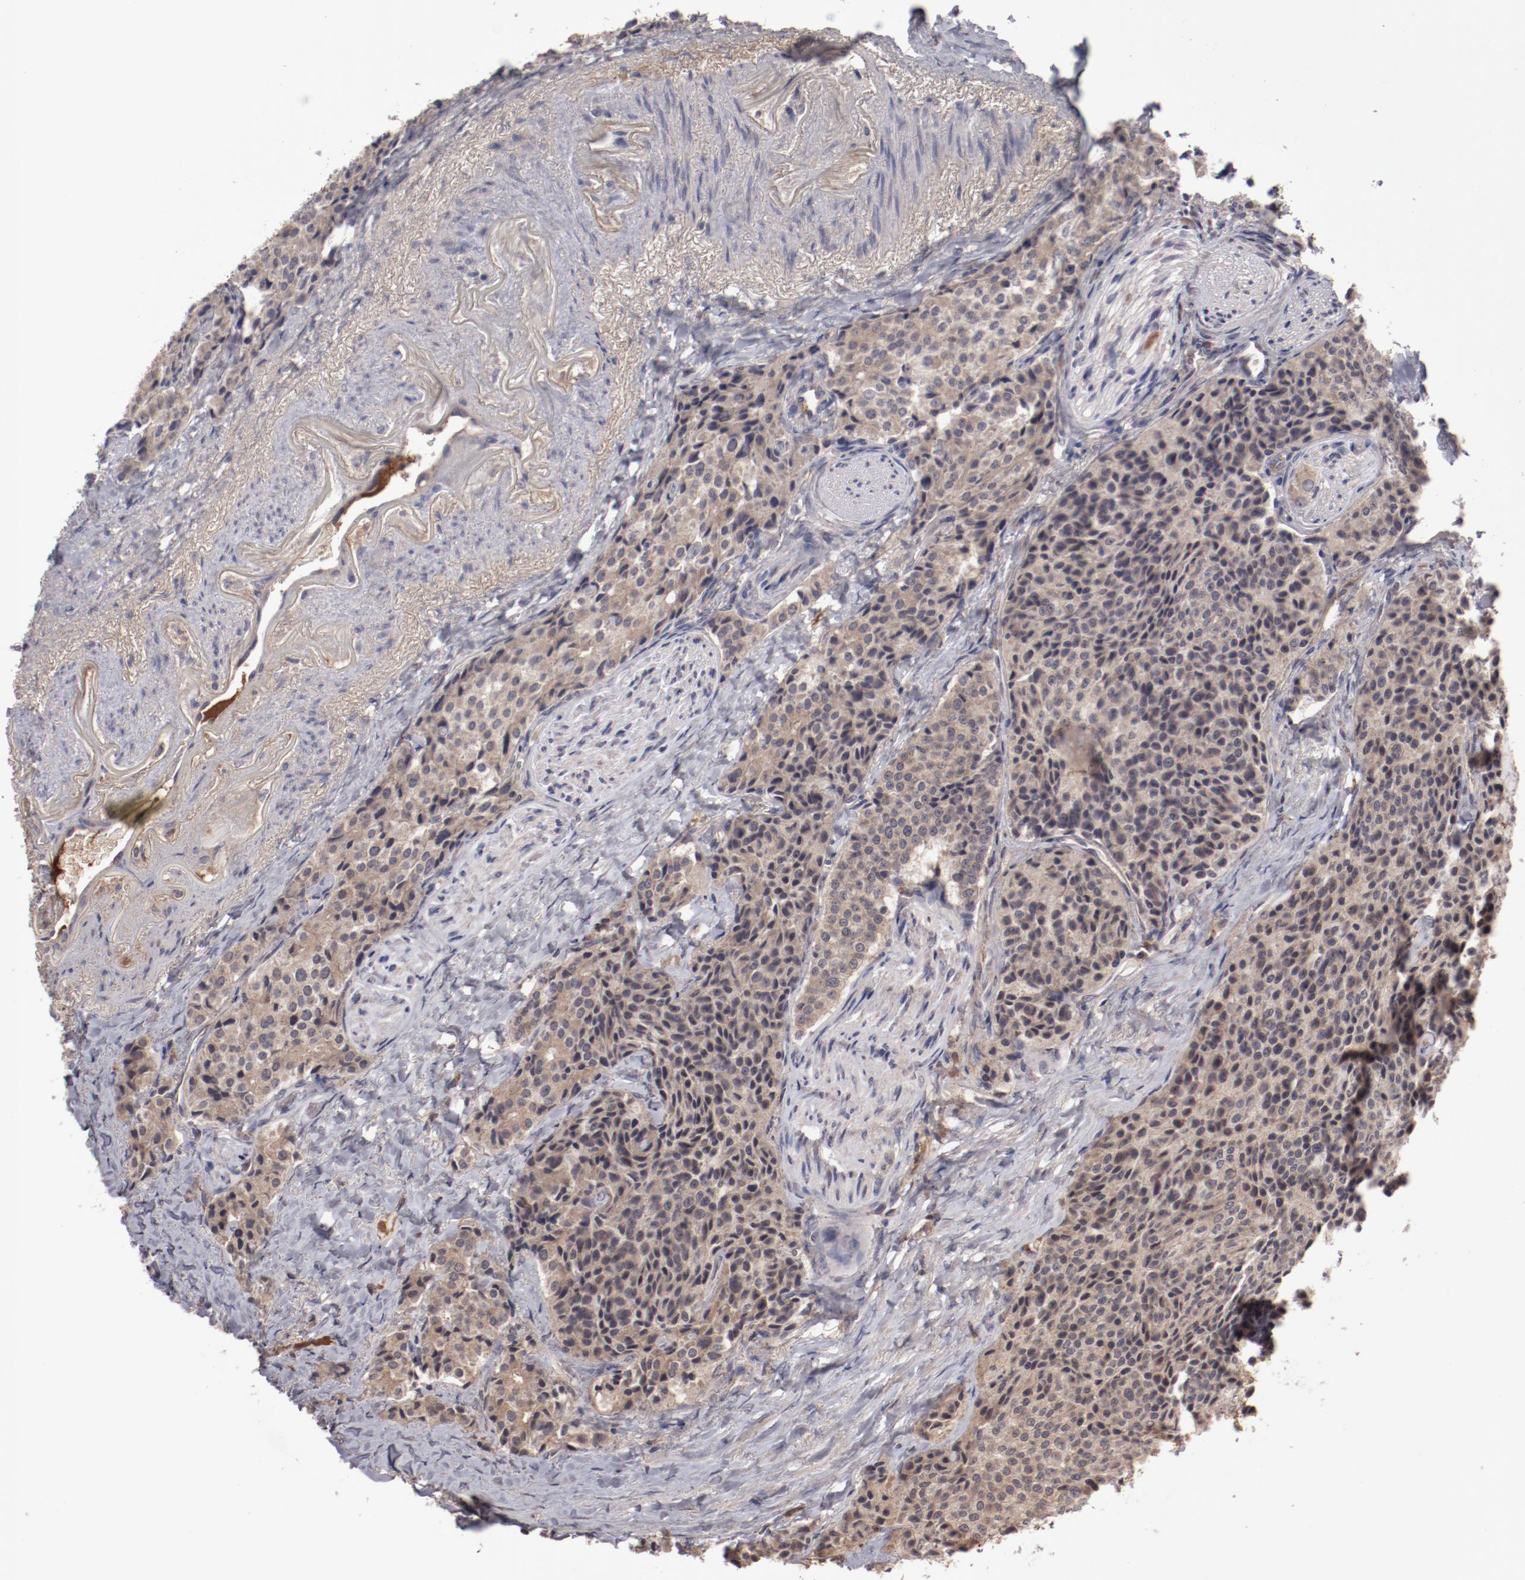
{"staining": {"intensity": "moderate", "quantity": ">75%", "location": "cytoplasmic/membranous"}, "tissue": "carcinoid", "cell_type": "Tumor cells", "image_type": "cancer", "snomed": [{"axis": "morphology", "description": "Carcinoid, malignant, NOS"}, {"axis": "topography", "description": "Colon"}], "caption": "DAB immunohistochemical staining of human carcinoid shows moderate cytoplasmic/membranous protein positivity in approximately >75% of tumor cells.", "gene": "CP", "patient": {"sex": "female", "age": 61}}